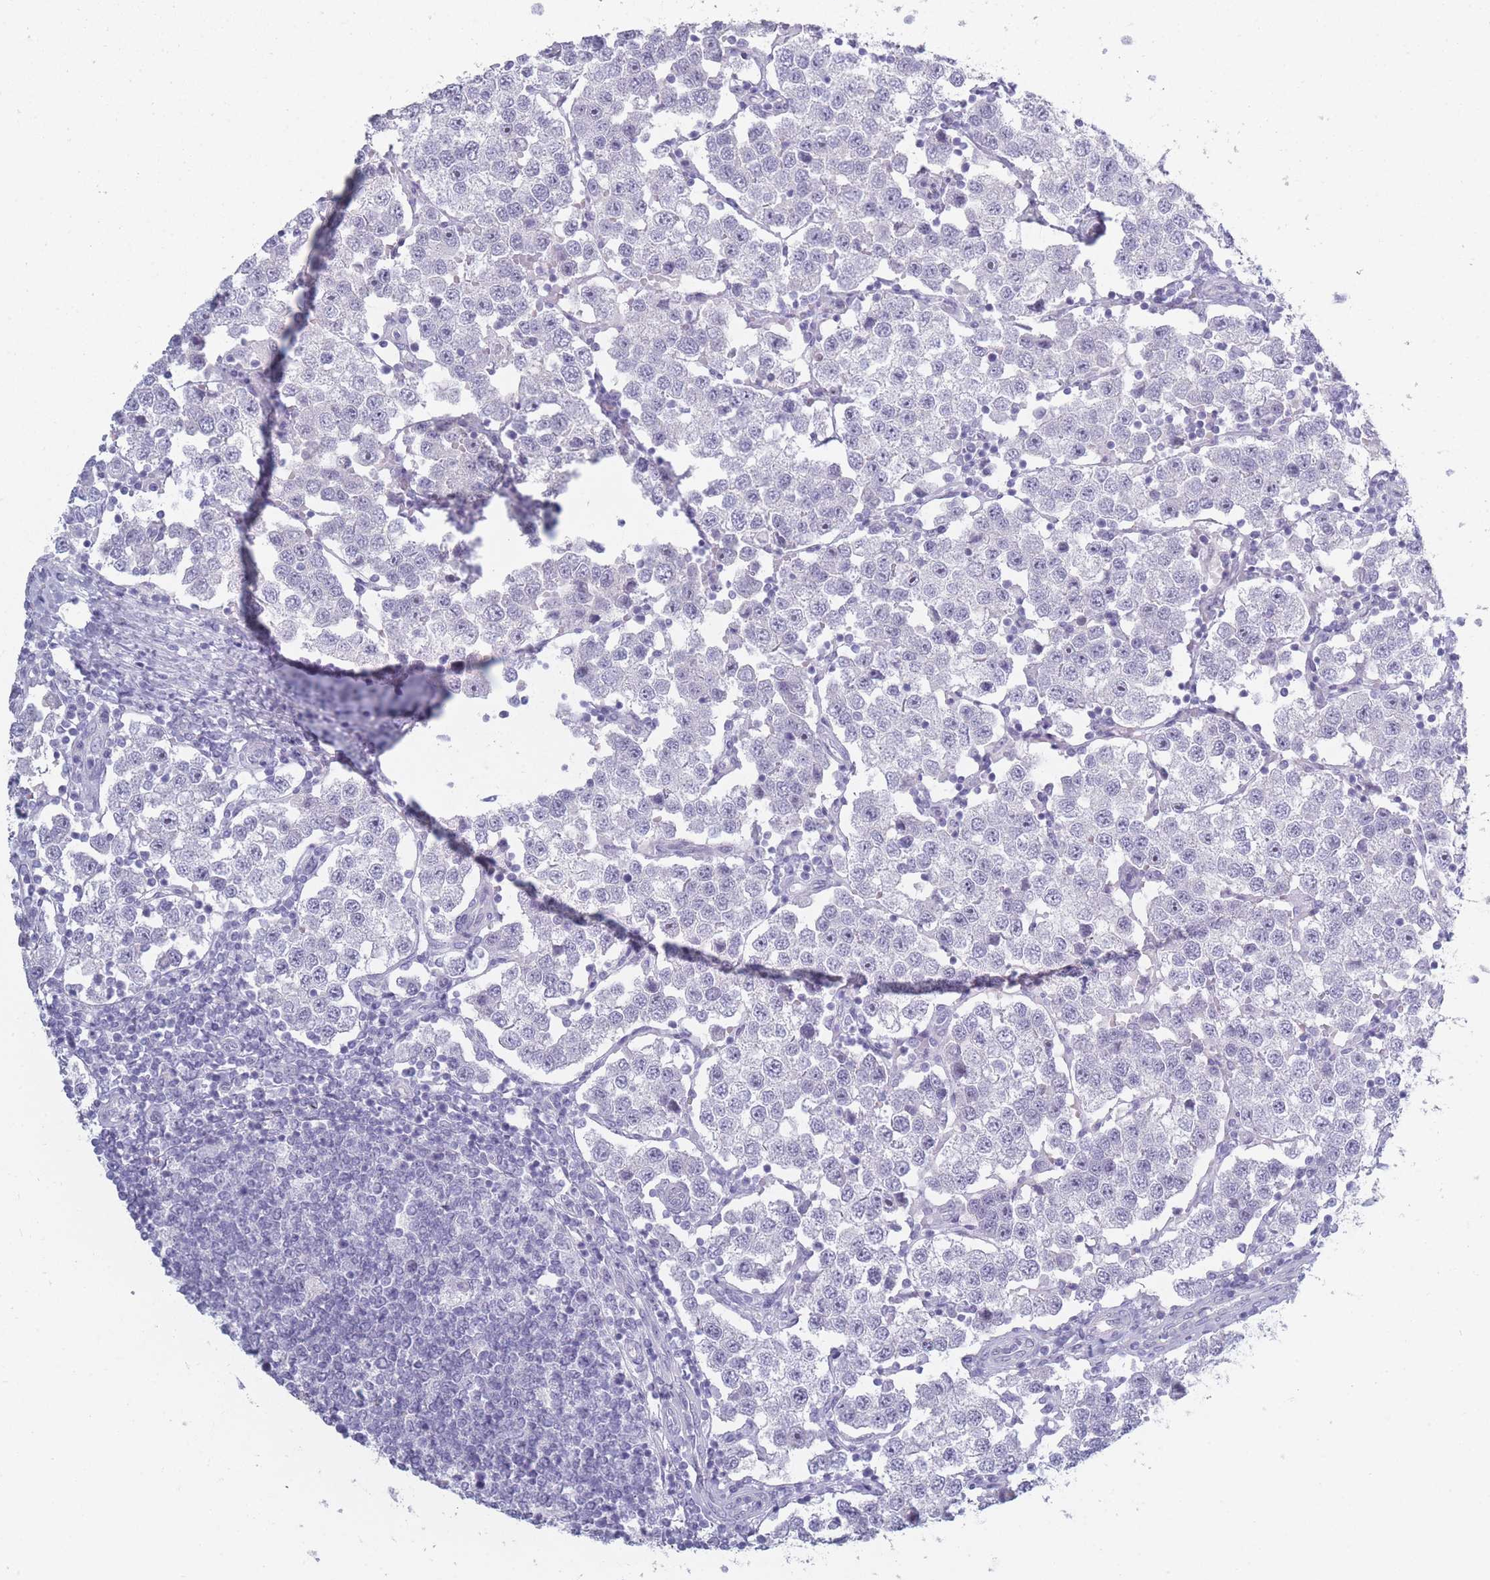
{"staining": {"intensity": "negative", "quantity": "none", "location": "none"}, "tissue": "testis cancer", "cell_type": "Tumor cells", "image_type": "cancer", "snomed": [{"axis": "morphology", "description": "Seminoma, NOS"}, {"axis": "topography", "description": "Testis"}], "caption": "DAB (3,3'-diaminobenzidine) immunohistochemical staining of testis seminoma displays no significant staining in tumor cells.", "gene": "ROS1", "patient": {"sex": "male", "age": 37}}